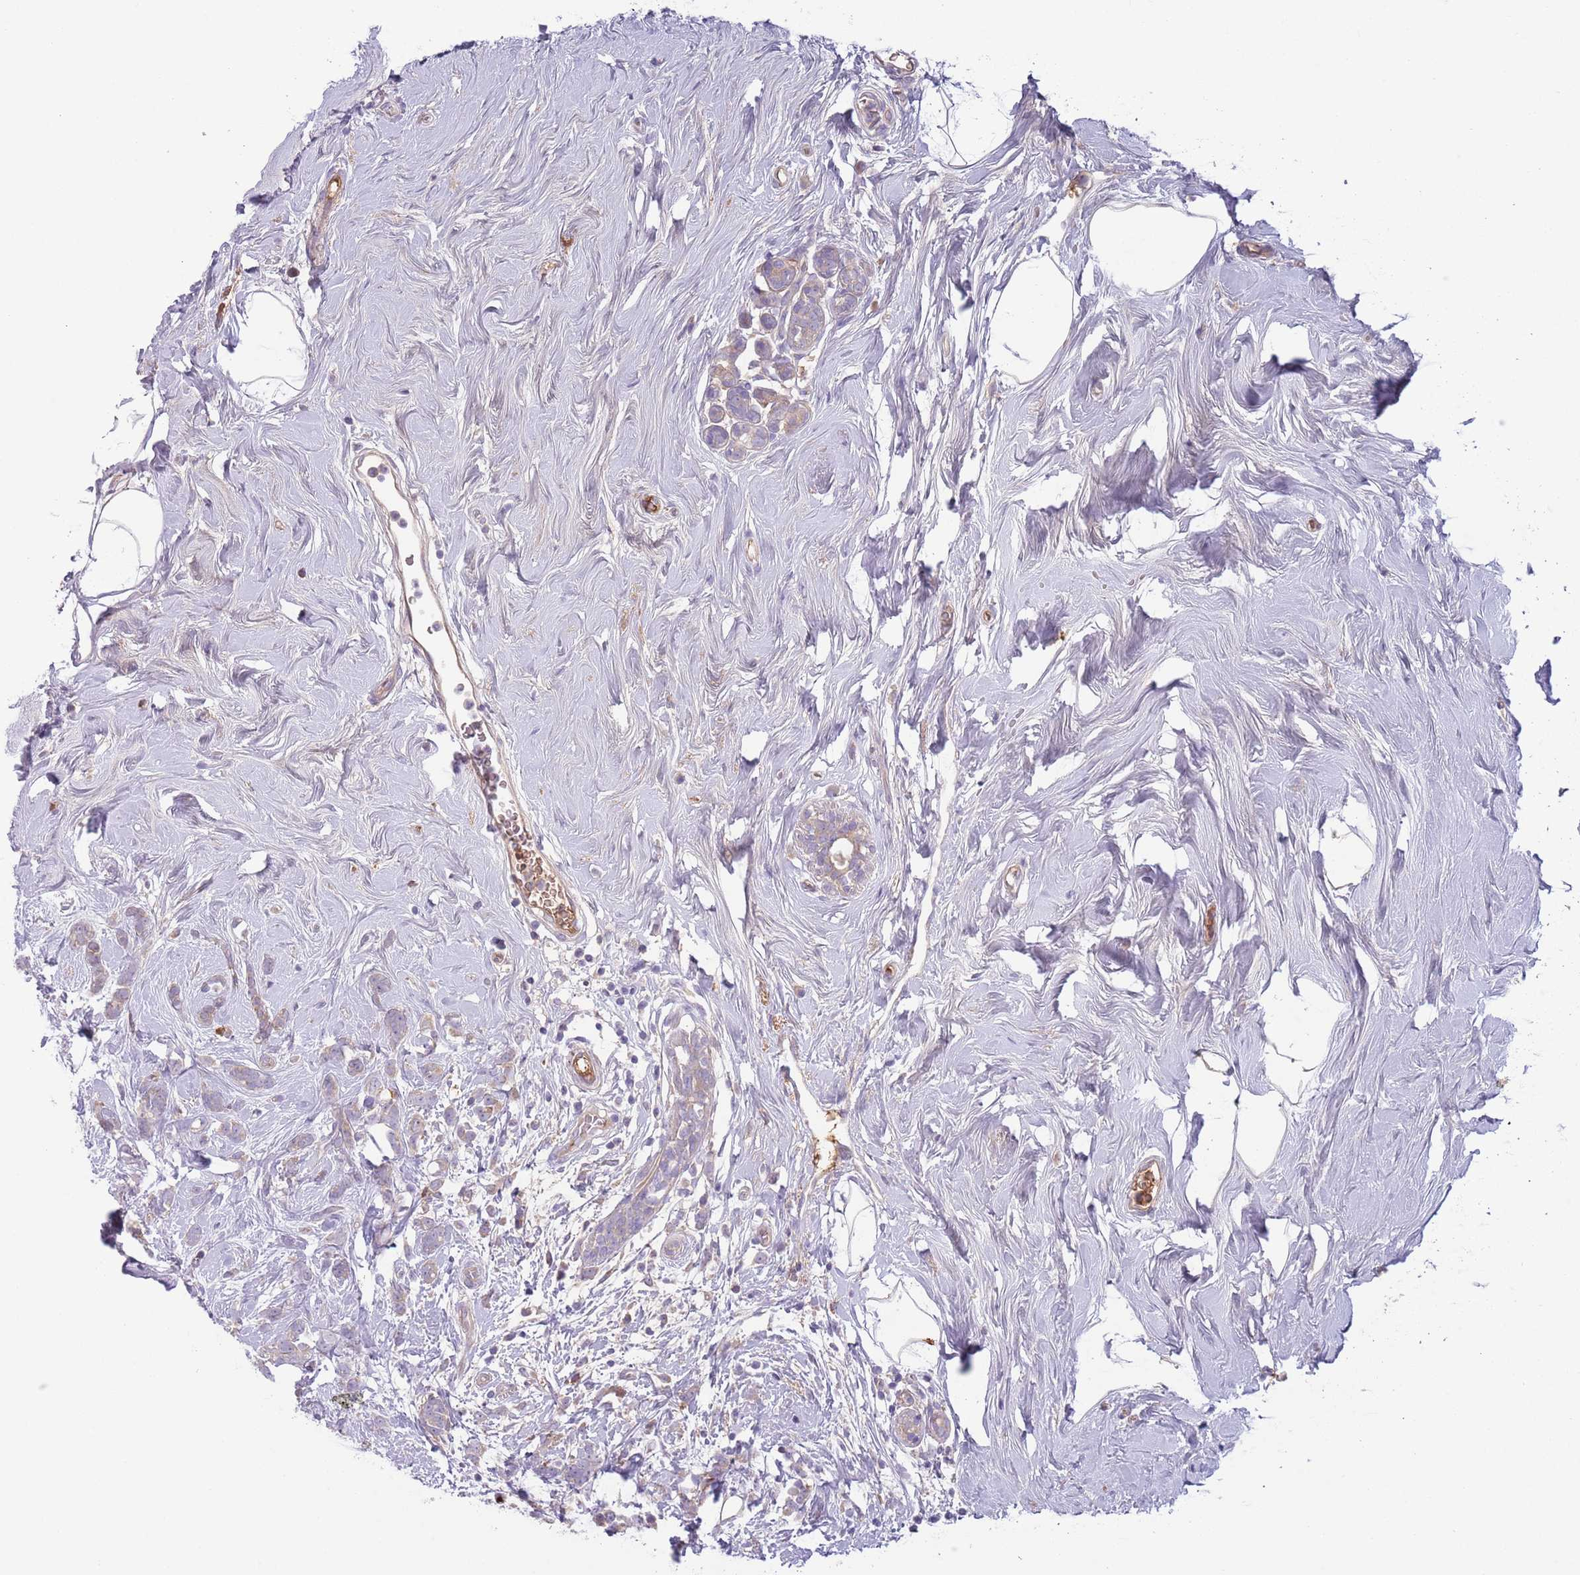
{"staining": {"intensity": "weak", "quantity": "<25%", "location": "cytoplasmic/membranous"}, "tissue": "breast cancer", "cell_type": "Tumor cells", "image_type": "cancer", "snomed": [{"axis": "morphology", "description": "Lobular carcinoma"}, {"axis": "topography", "description": "Breast"}], "caption": "Immunohistochemistry of breast cancer reveals no expression in tumor cells. (DAB (3,3'-diaminobenzidine) IHC with hematoxylin counter stain).", "gene": "CFH", "patient": {"sex": "female", "age": 58}}